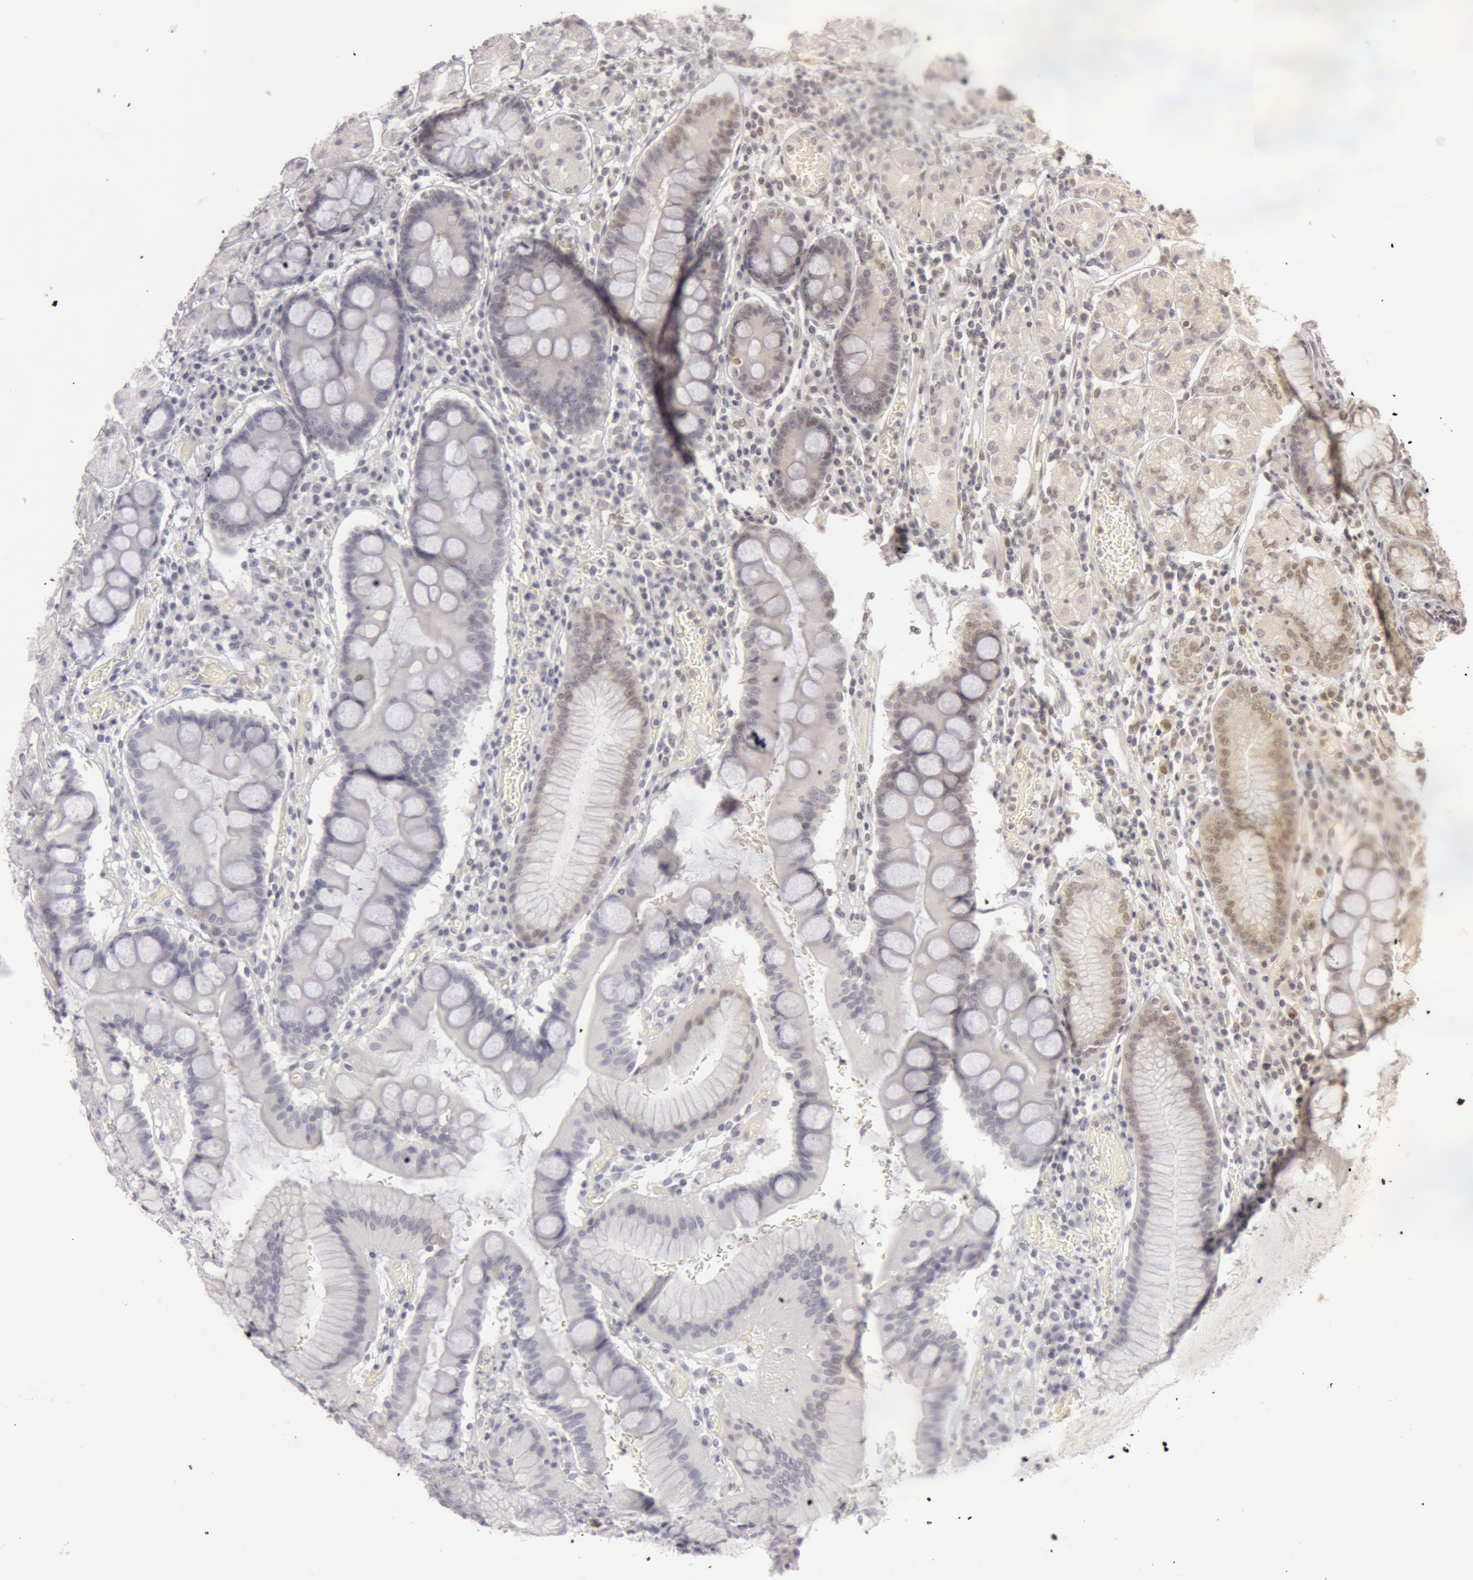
{"staining": {"intensity": "negative", "quantity": "none", "location": "none"}, "tissue": "stomach", "cell_type": "Glandular cells", "image_type": "normal", "snomed": [{"axis": "morphology", "description": "Normal tissue, NOS"}, {"axis": "topography", "description": "Stomach, lower"}], "caption": "High power microscopy photomicrograph of an IHC histopathology image of unremarkable stomach, revealing no significant staining in glandular cells. (Immunohistochemistry, brightfield microscopy, high magnification).", "gene": "OASL", "patient": {"sex": "female", "age": 73}}